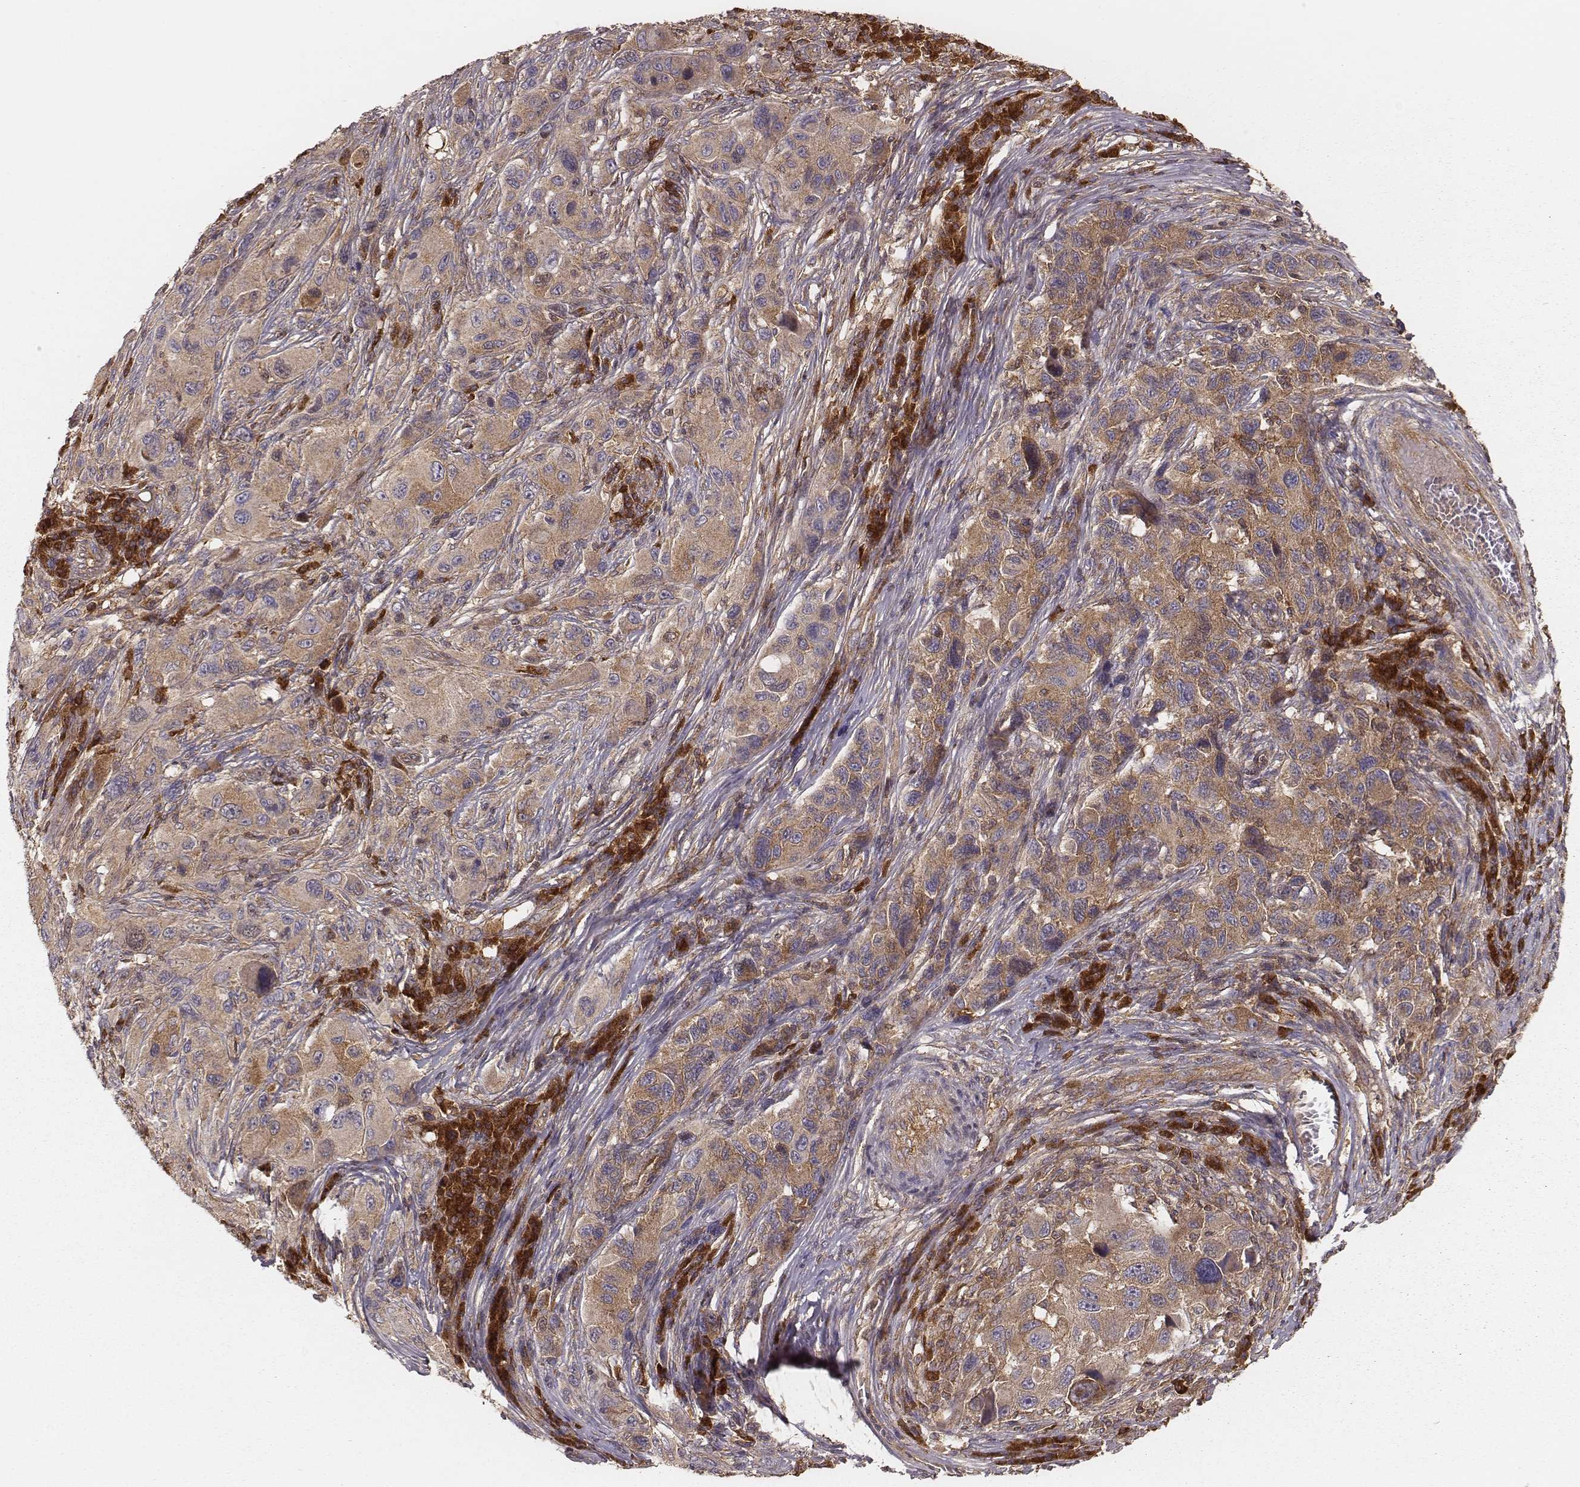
{"staining": {"intensity": "weak", "quantity": ">75%", "location": "cytoplasmic/membranous"}, "tissue": "melanoma", "cell_type": "Tumor cells", "image_type": "cancer", "snomed": [{"axis": "morphology", "description": "Malignant melanoma, NOS"}, {"axis": "topography", "description": "Skin"}], "caption": "About >75% of tumor cells in melanoma show weak cytoplasmic/membranous protein staining as visualized by brown immunohistochemical staining.", "gene": "CARS1", "patient": {"sex": "male", "age": 53}}